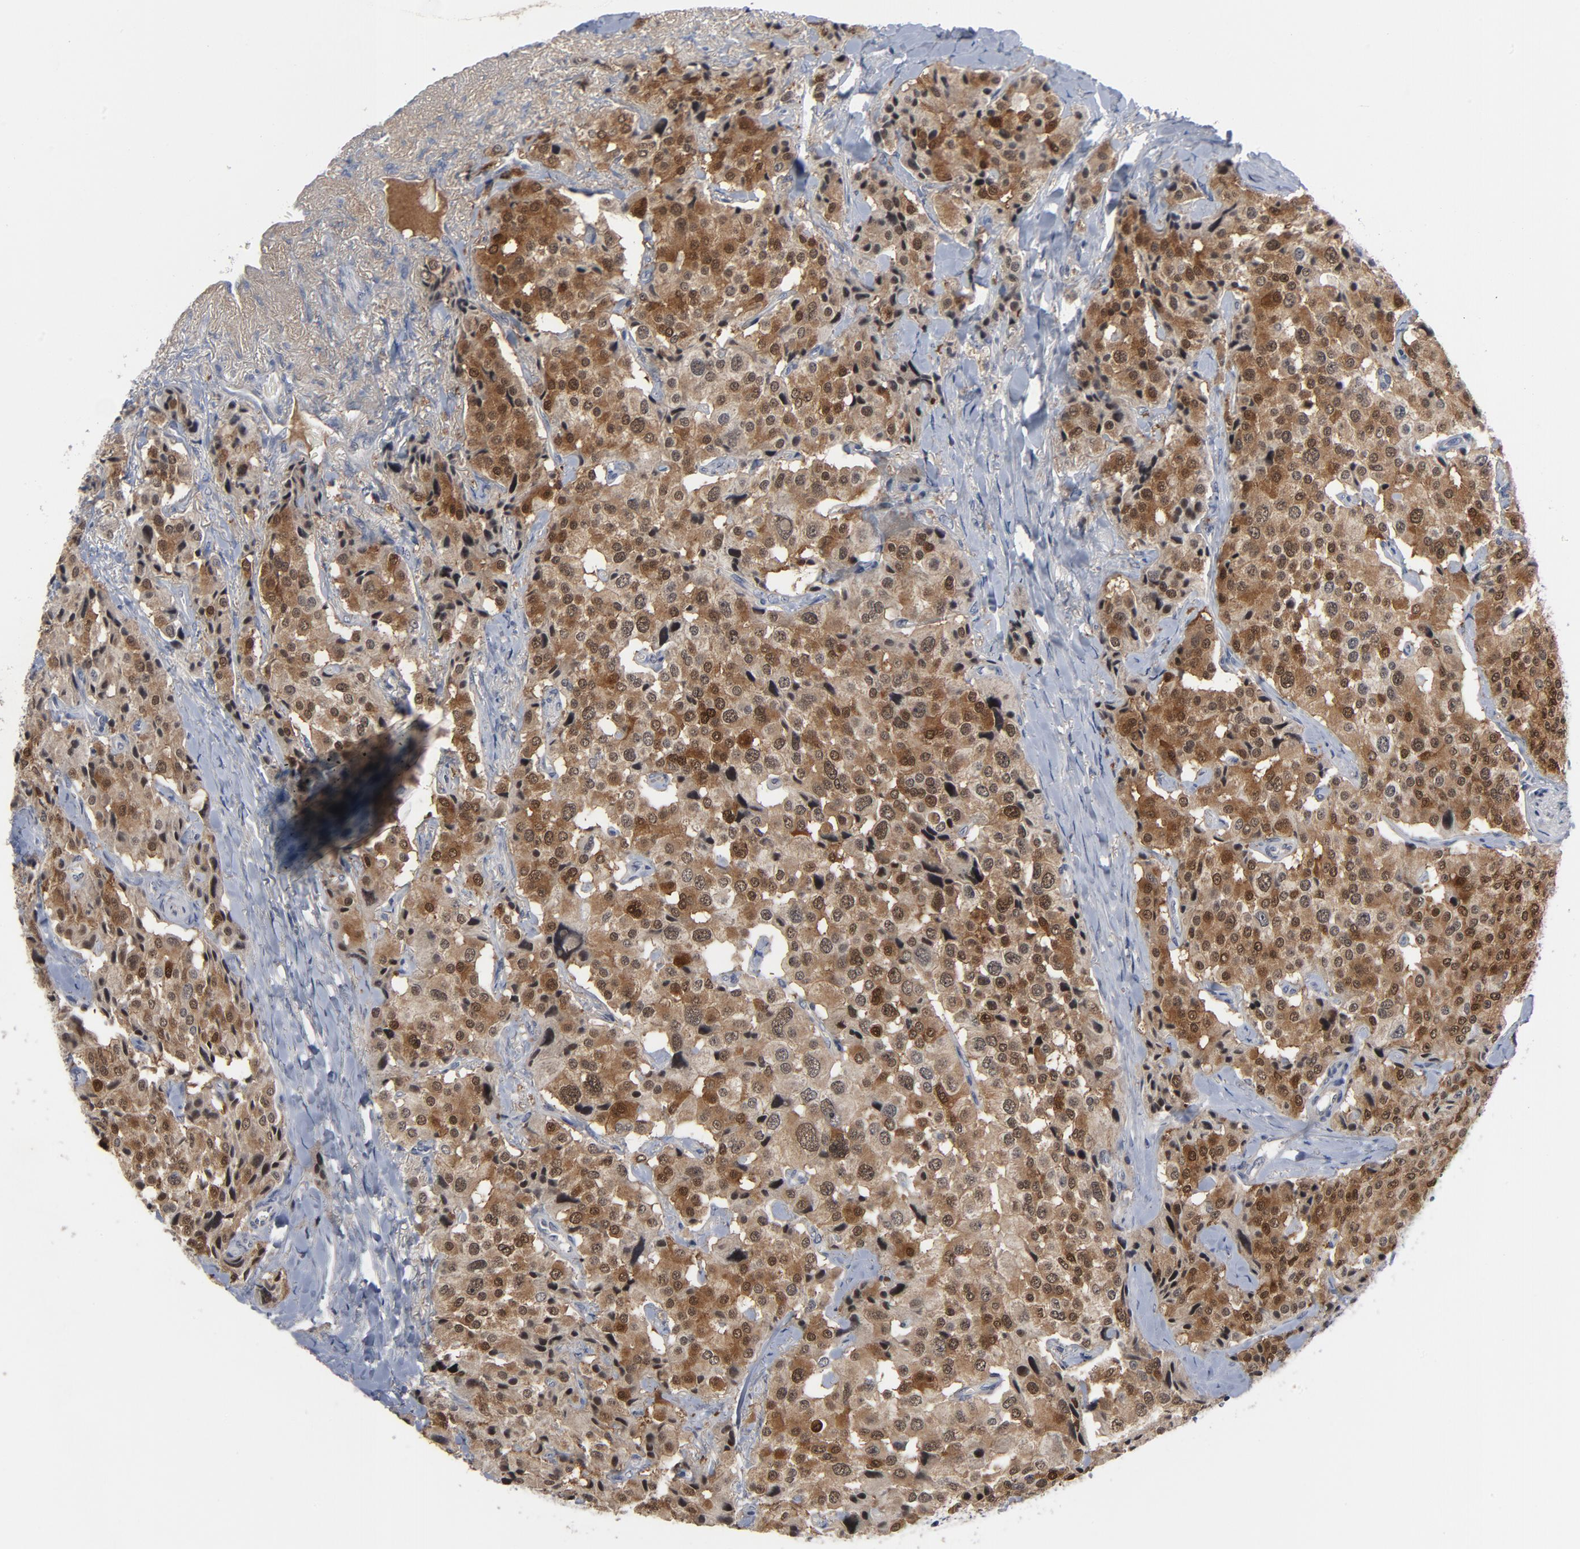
{"staining": {"intensity": "moderate", "quantity": ">75%", "location": "cytoplasmic/membranous"}, "tissue": "carcinoid", "cell_type": "Tumor cells", "image_type": "cancer", "snomed": [{"axis": "morphology", "description": "Carcinoid, malignant, NOS"}, {"axis": "topography", "description": "Colon"}], "caption": "Tumor cells exhibit medium levels of moderate cytoplasmic/membranous staining in about >75% of cells in human carcinoid.", "gene": "RTL5", "patient": {"sex": "female", "age": 61}}